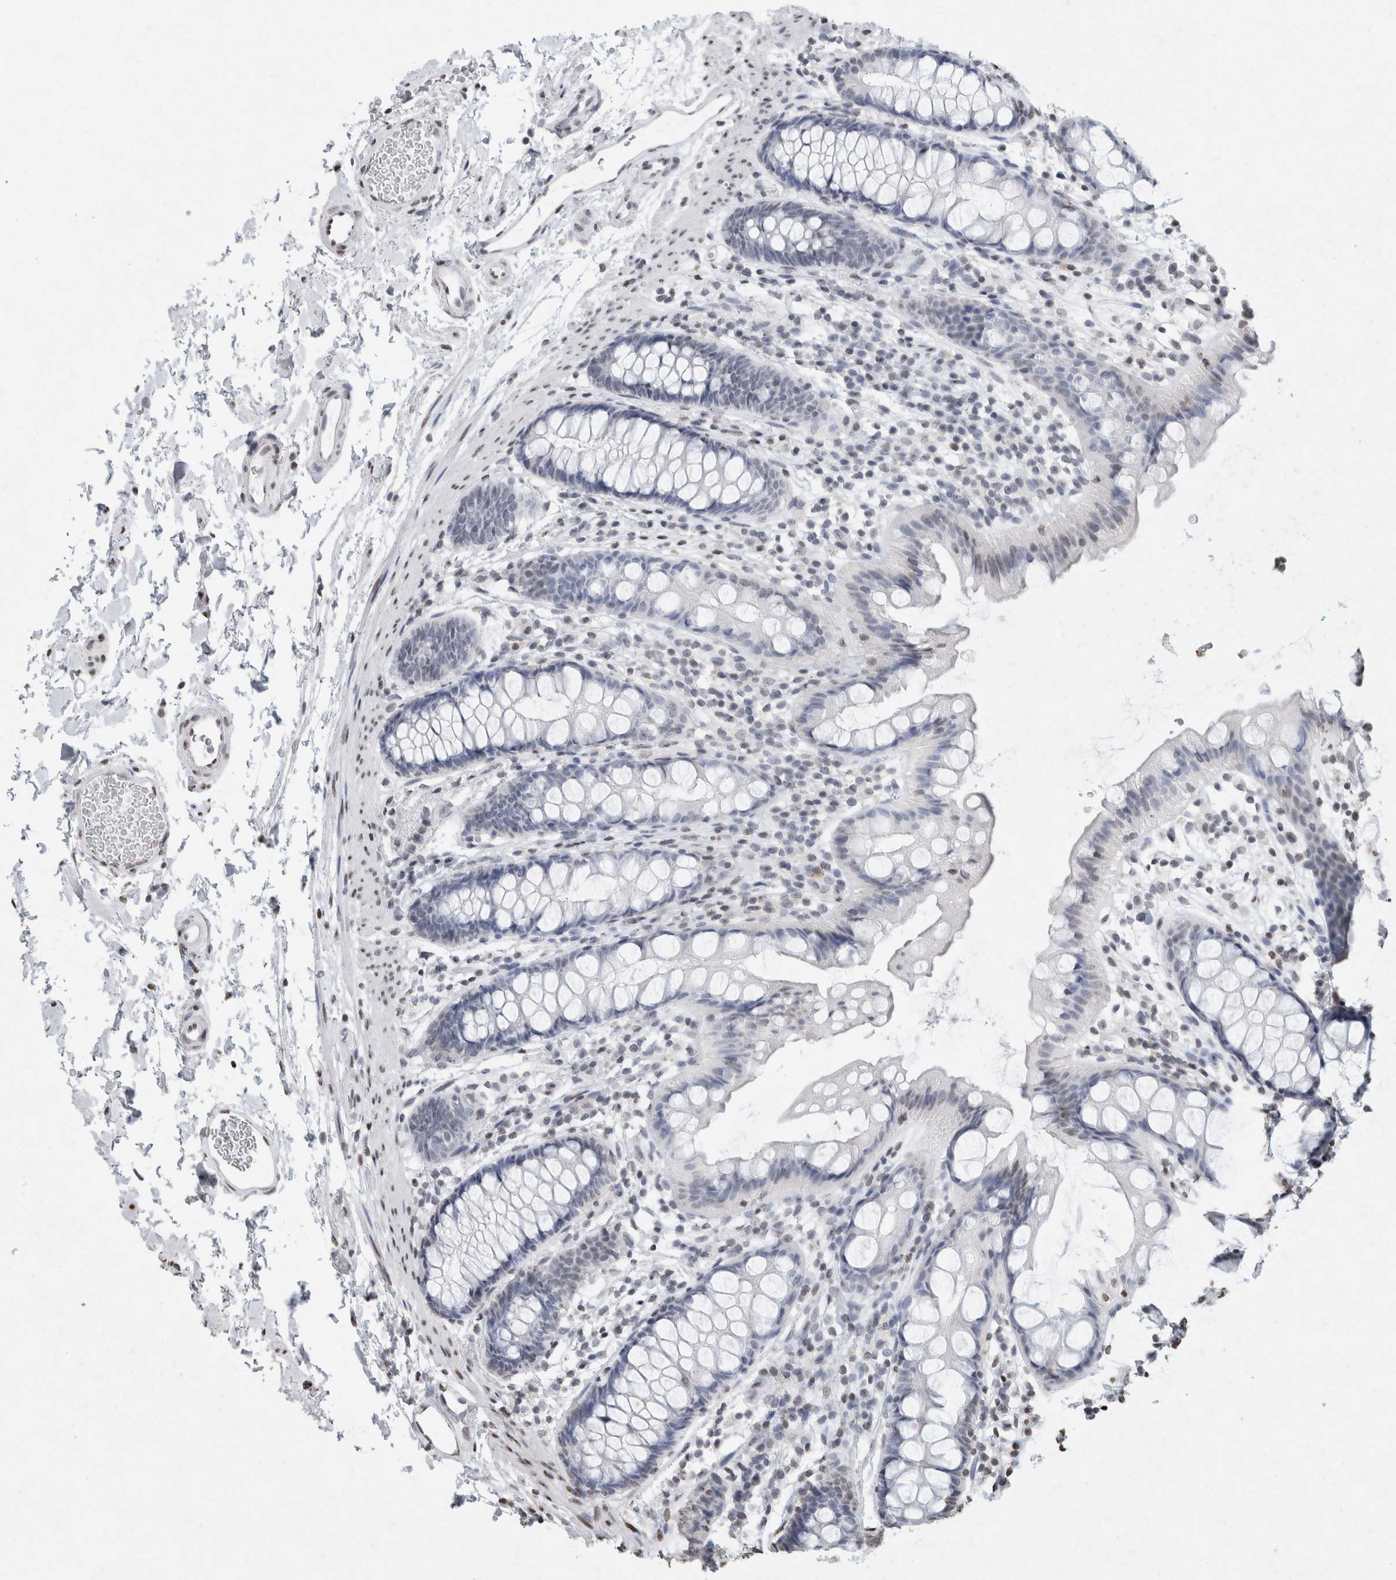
{"staining": {"intensity": "weak", "quantity": "<25%", "location": "nuclear"}, "tissue": "rectum", "cell_type": "Glandular cells", "image_type": "normal", "snomed": [{"axis": "morphology", "description": "Normal tissue, NOS"}, {"axis": "topography", "description": "Rectum"}], "caption": "DAB immunohistochemical staining of benign rectum exhibits no significant expression in glandular cells. The staining was performed using DAB (3,3'-diaminobenzidine) to visualize the protein expression in brown, while the nuclei were stained in blue with hematoxylin (Magnification: 20x).", "gene": "CNTN1", "patient": {"sex": "female", "age": 65}}